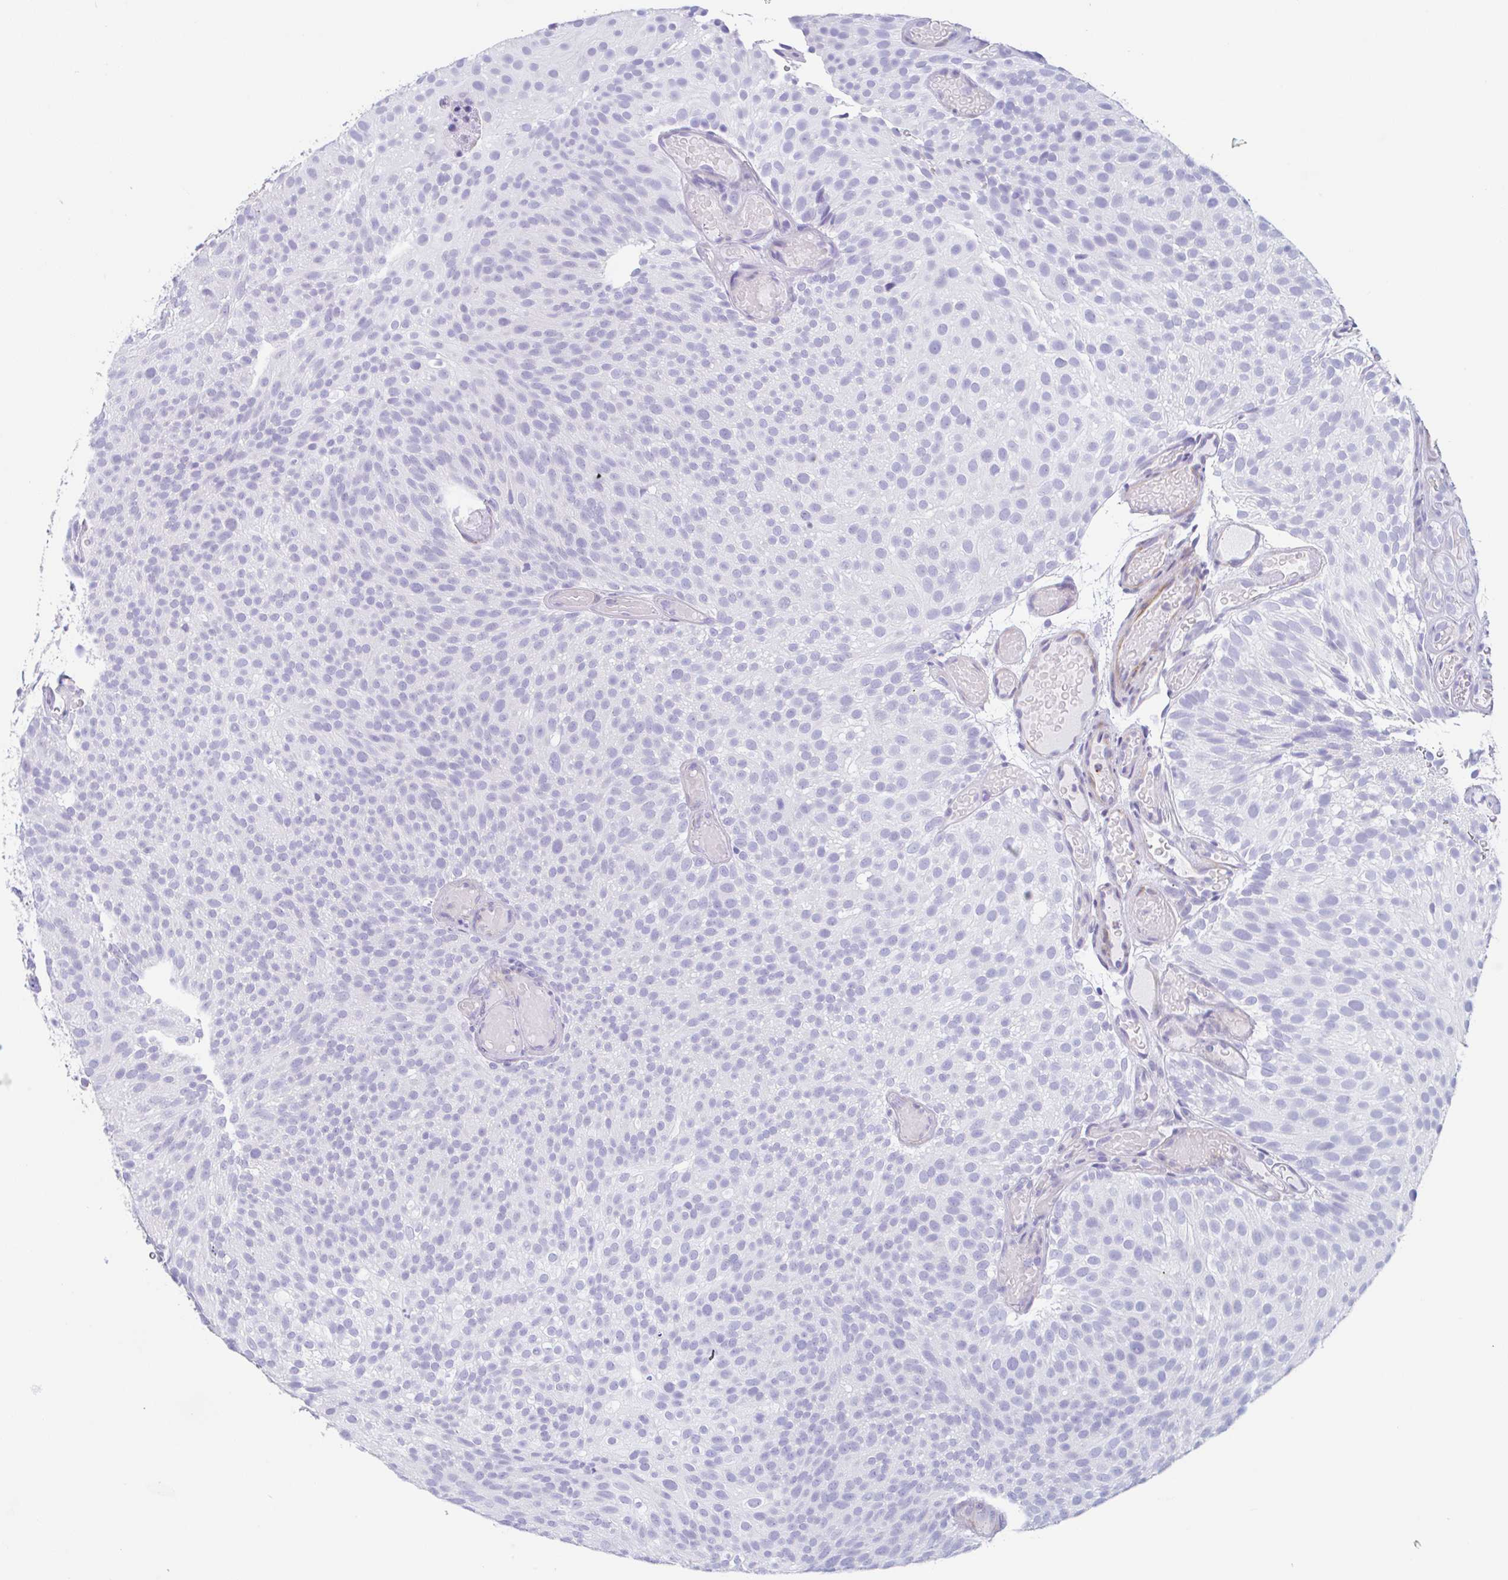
{"staining": {"intensity": "negative", "quantity": "none", "location": "none"}, "tissue": "urothelial cancer", "cell_type": "Tumor cells", "image_type": "cancer", "snomed": [{"axis": "morphology", "description": "Urothelial carcinoma, Low grade"}, {"axis": "topography", "description": "Urinary bladder"}], "caption": "High power microscopy histopathology image of an IHC micrograph of urothelial cancer, revealing no significant staining in tumor cells.", "gene": "TAS2R41", "patient": {"sex": "male", "age": 78}}